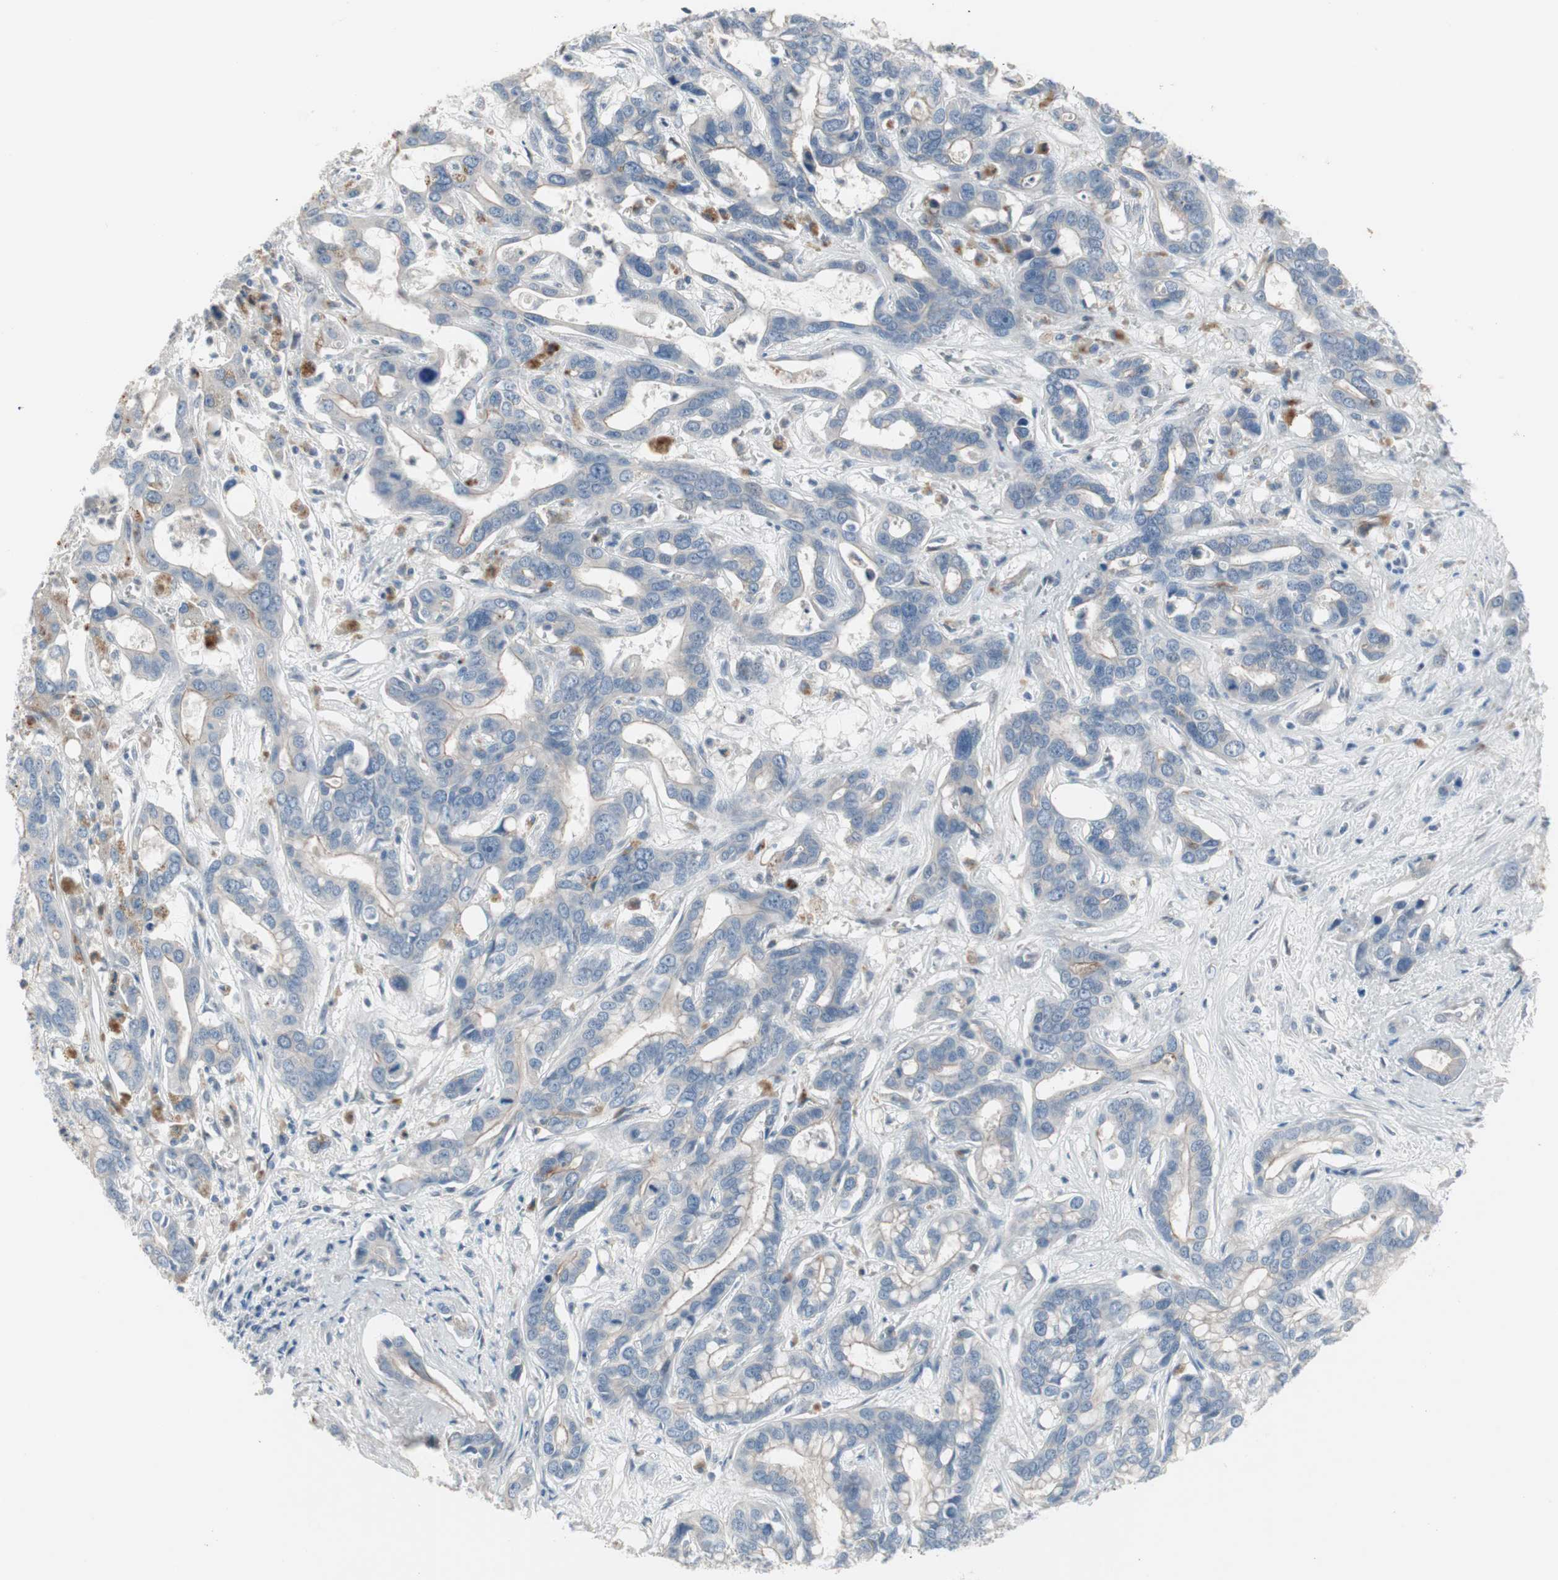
{"staining": {"intensity": "weak", "quantity": "<25%", "location": "cytoplasmic/membranous"}, "tissue": "liver cancer", "cell_type": "Tumor cells", "image_type": "cancer", "snomed": [{"axis": "morphology", "description": "Cholangiocarcinoma"}, {"axis": "topography", "description": "Liver"}], "caption": "DAB (3,3'-diaminobenzidine) immunohistochemical staining of human cholangiocarcinoma (liver) displays no significant staining in tumor cells.", "gene": "CAND2", "patient": {"sex": "female", "age": 65}}